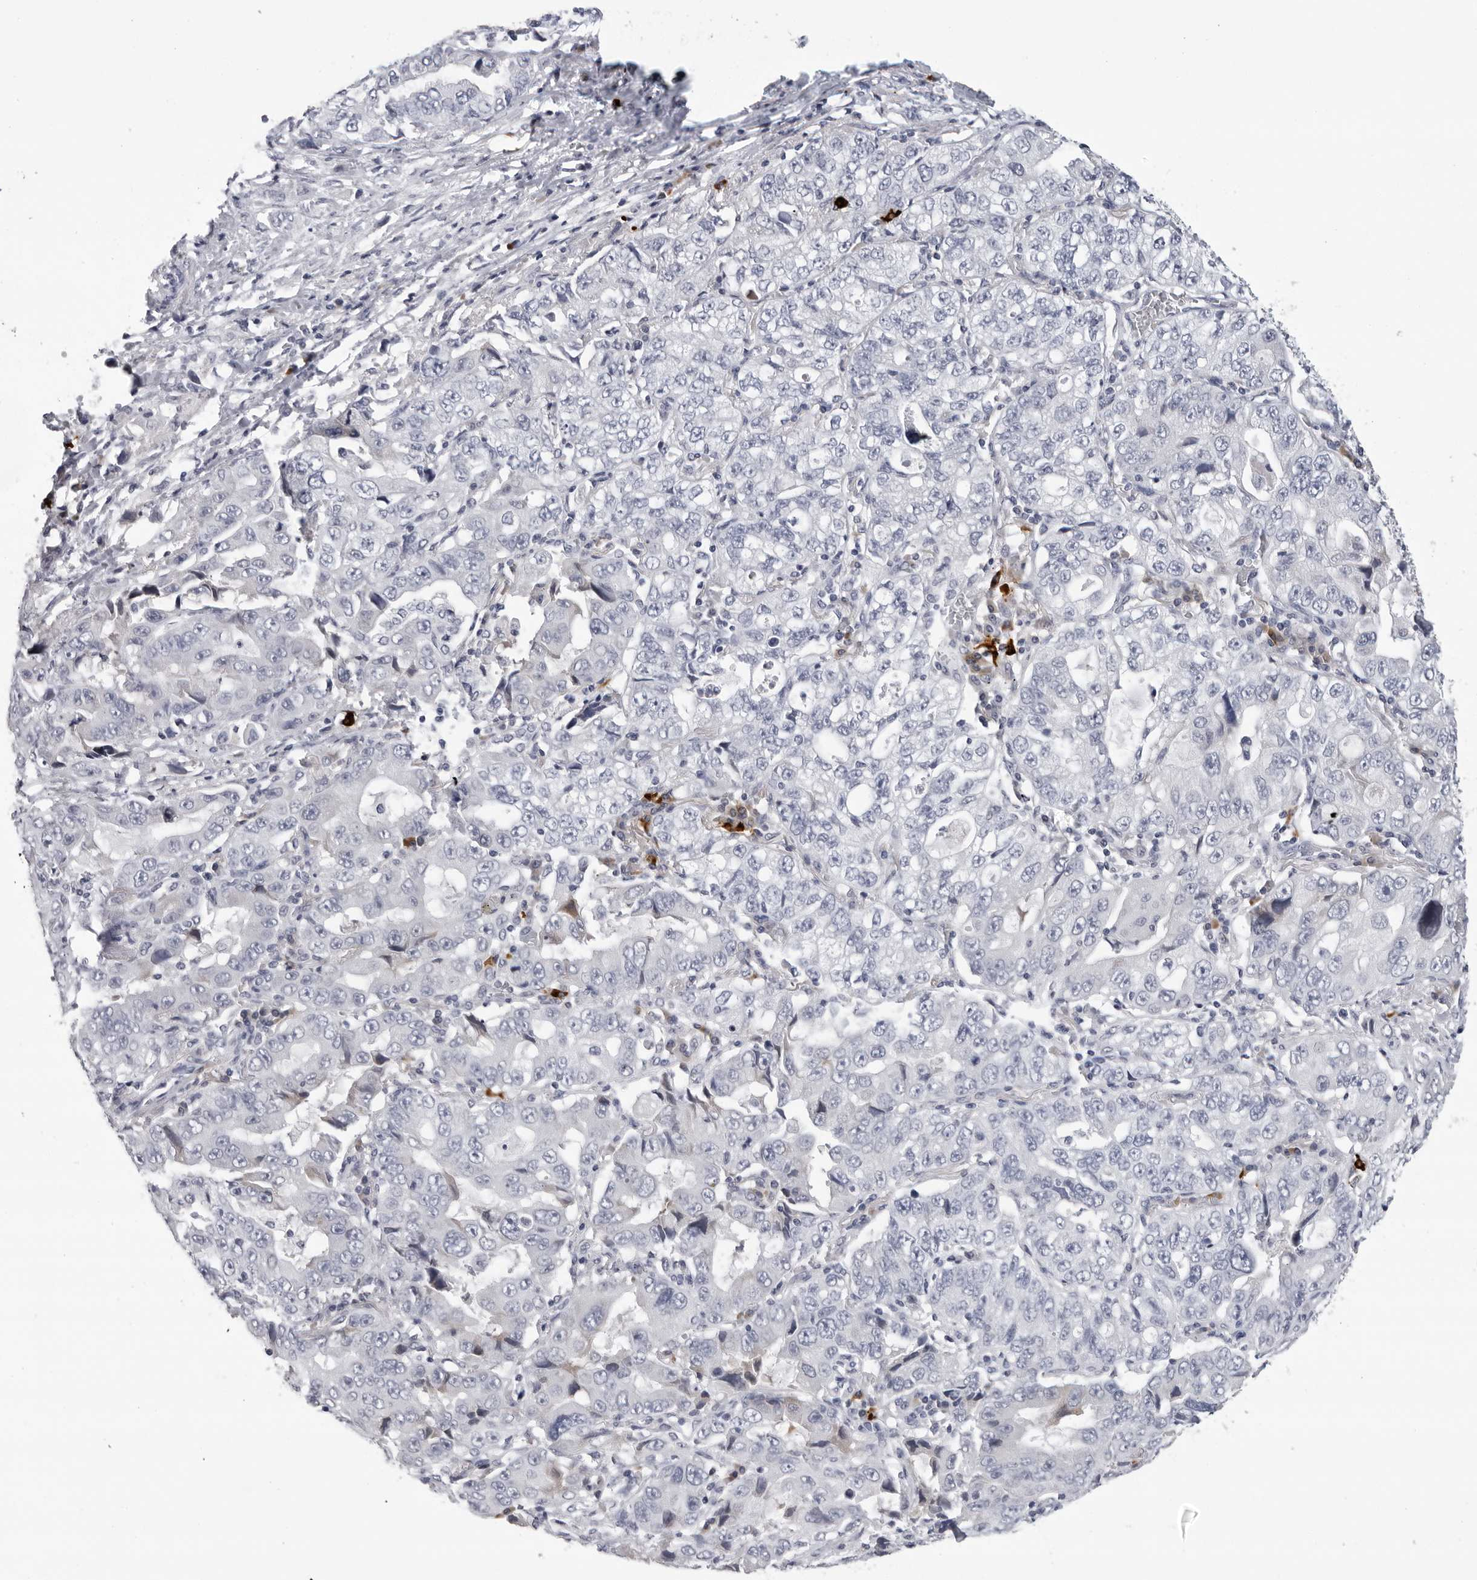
{"staining": {"intensity": "negative", "quantity": "none", "location": "none"}, "tissue": "lung cancer", "cell_type": "Tumor cells", "image_type": "cancer", "snomed": [{"axis": "morphology", "description": "Adenocarcinoma, NOS"}, {"axis": "topography", "description": "Lung"}], "caption": "IHC micrograph of lung adenocarcinoma stained for a protein (brown), which shows no staining in tumor cells.", "gene": "ZNF502", "patient": {"sex": "female", "age": 51}}